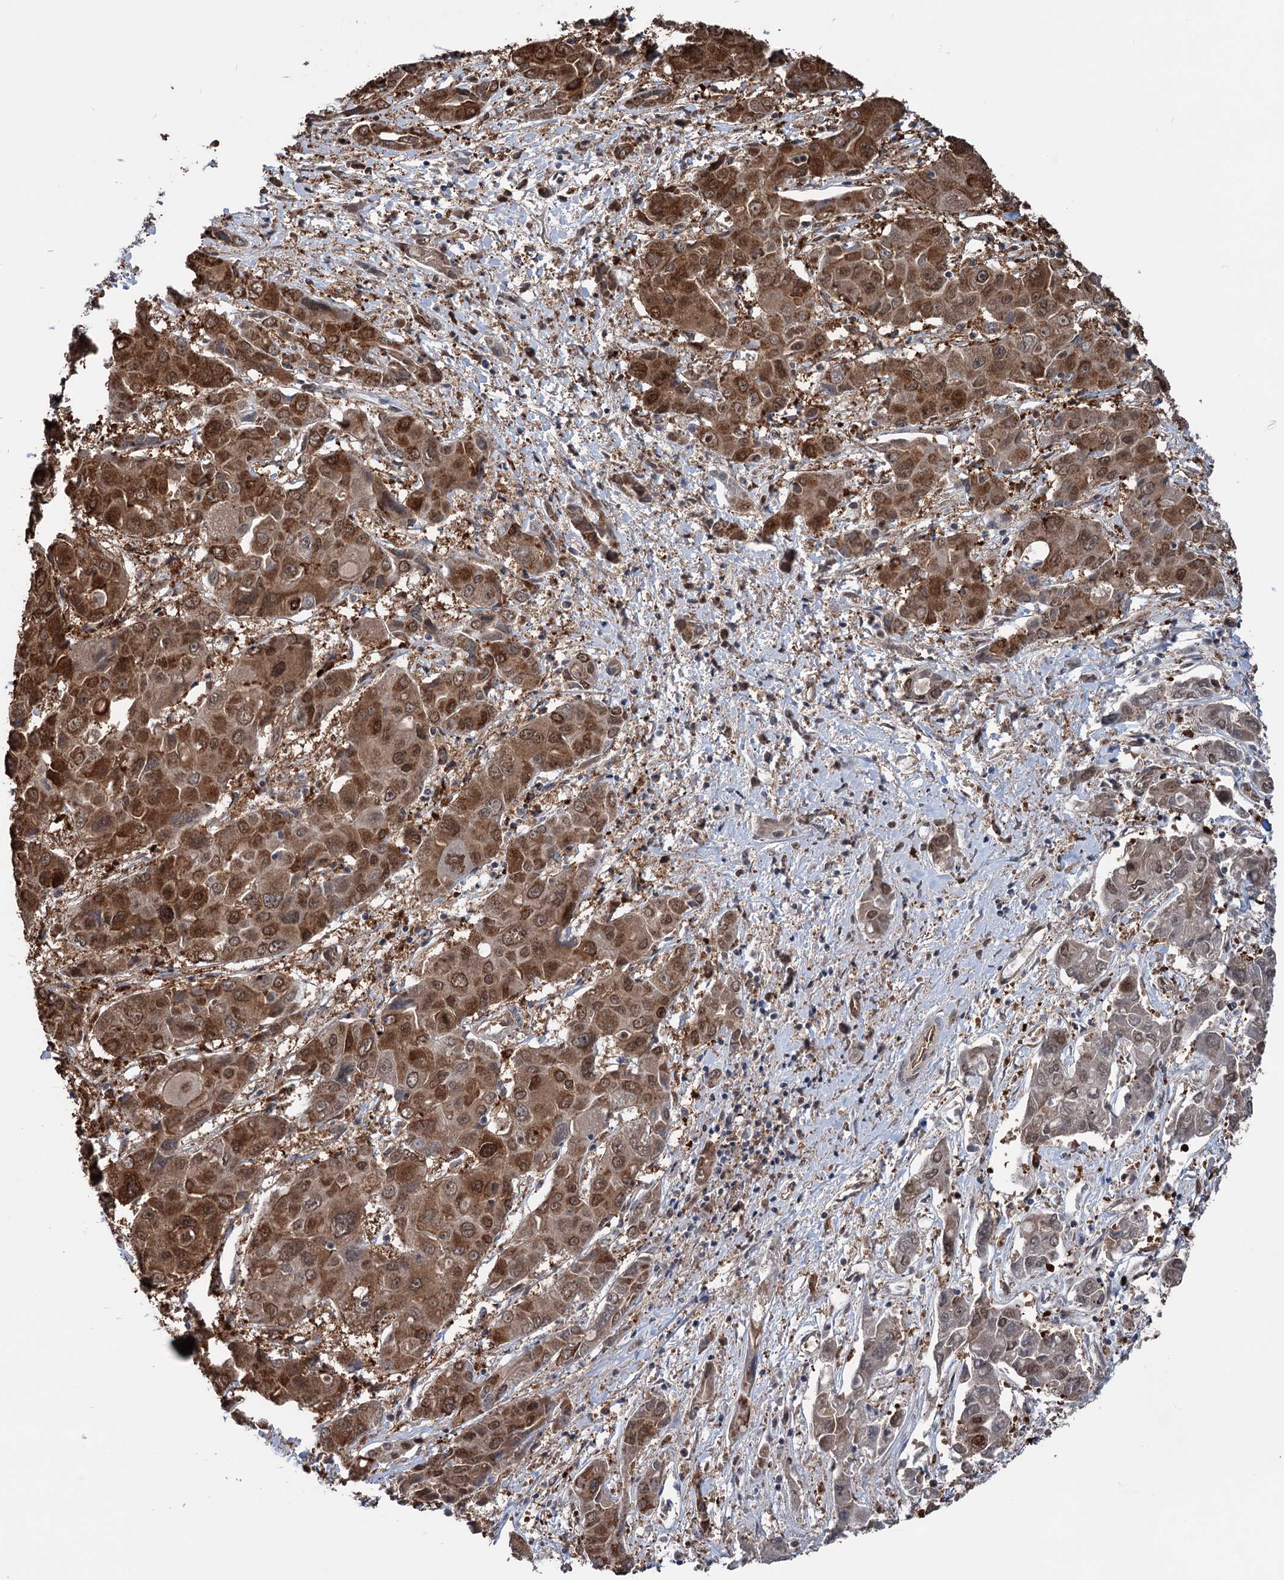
{"staining": {"intensity": "strong", "quantity": ">75%", "location": "cytoplasmic/membranous,nuclear"}, "tissue": "liver cancer", "cell_type": "Tumor cells", "image_type": "cancer", "snomed": [{"axis": "morphology", "description": "Cholangiocarcinoma"}, {"axis": "topography", "description": "Liver"}], "caption": "Strong cytoplasmic/membranous and nuclear protein expression is appreciated in approximately >75% of tumor cells in liver cholangiocarcinoma.", "gene": "NCAPD2", "patient": {"sex": "male", "age": 67}}